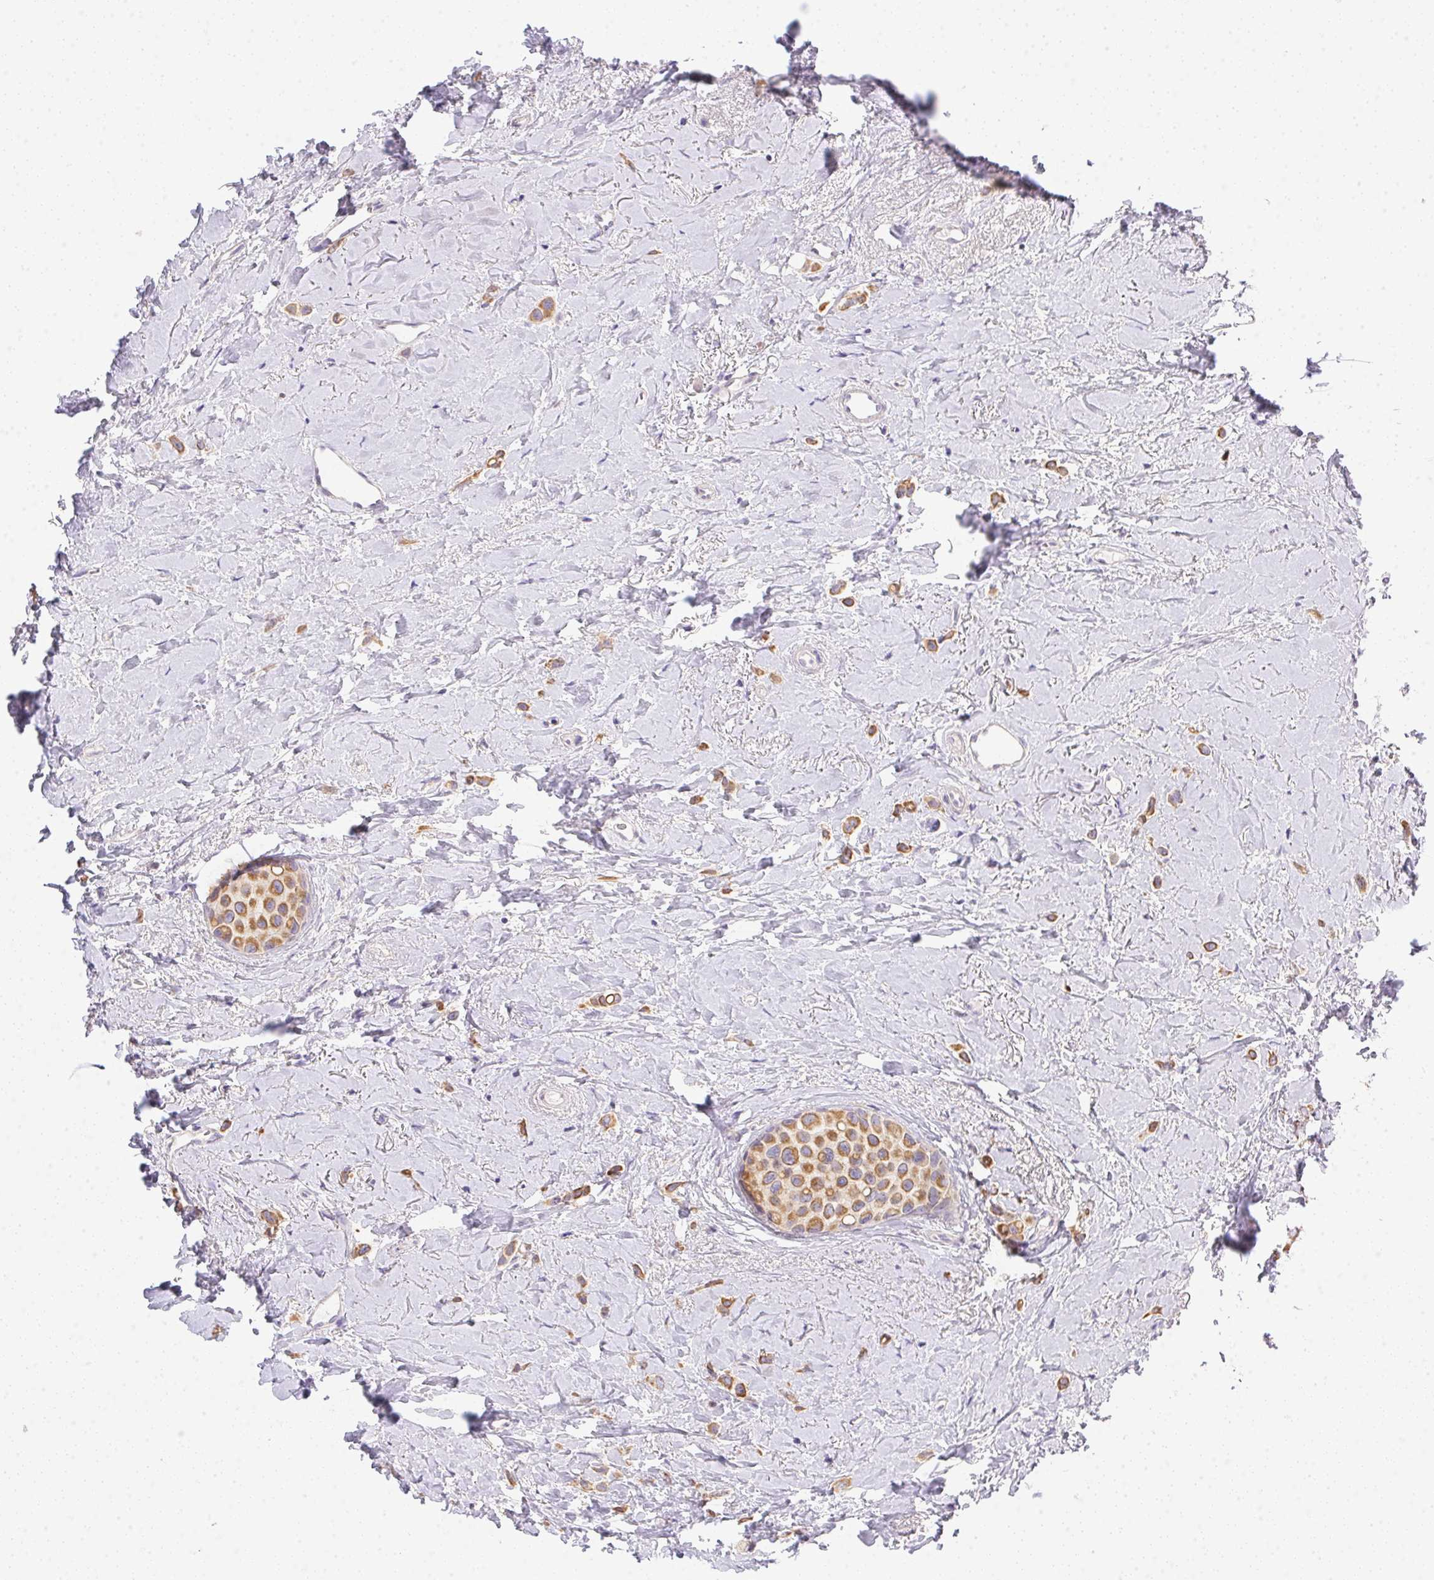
{"staining": {"intensity": "moderate", "quantity": ">75%", "location": "cytoplasmic/membranous"}, "tissue": "breast cancer", "cell_type": "Tumor cells", "image_type": "cancer", "snomed": [{"axis": "morphology", "description": "Lobular carcinoma"}, {"axis": "topography", "description": "Breast"}], "caption": "Protein staining demonstrates moderate cytoplasmic/membranous expression in approximately >75% of tumor cells in breast lobular carcinoma. Nuclei are stained in blue.", "gene": "SLC17A7", "patient": {"sex": "female", "age": 66}}